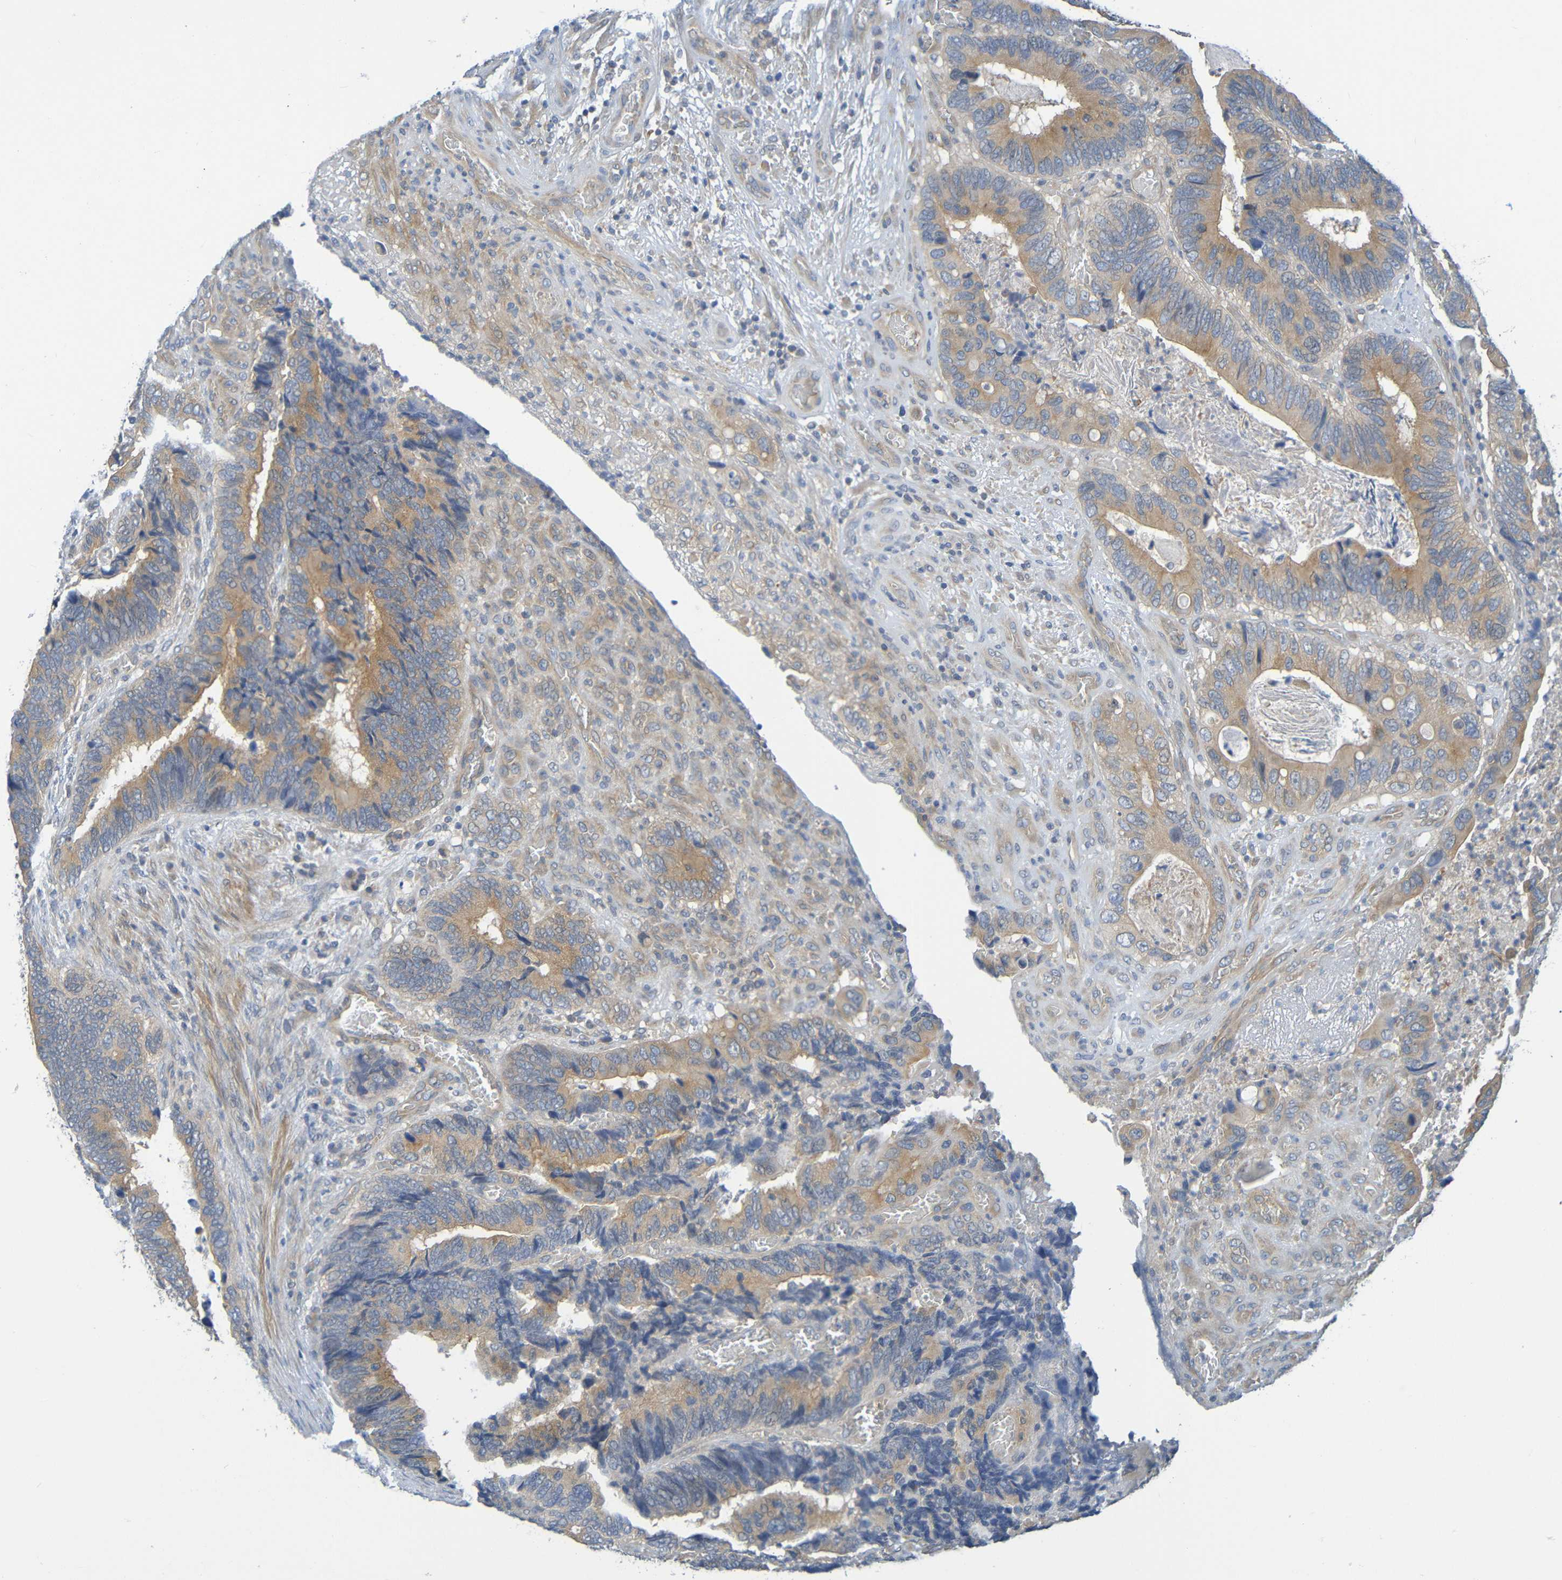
{"staining": {"intensity": "moderate", "quantity": ">75%", "location": "cytoplasmic/membranous"}, "tissue": "colorectal cancer", "cell_type": "Tumor cells", "image_type": "cancer", "snomed": [{"axis": "morphology", "description": "Adenocarcinoma, NOS"}, {"axis": "topography", "description": "Colon"}], "caption": "Immunohistochemical staining of human colorectal cancer (adenocarcinoma) shows medium levels of moderate cytoplasmic/membranous expression in about >75% of tumor cells.", "gene": "CYP4F2", "patient": {"sex": "male", "age": 72}}